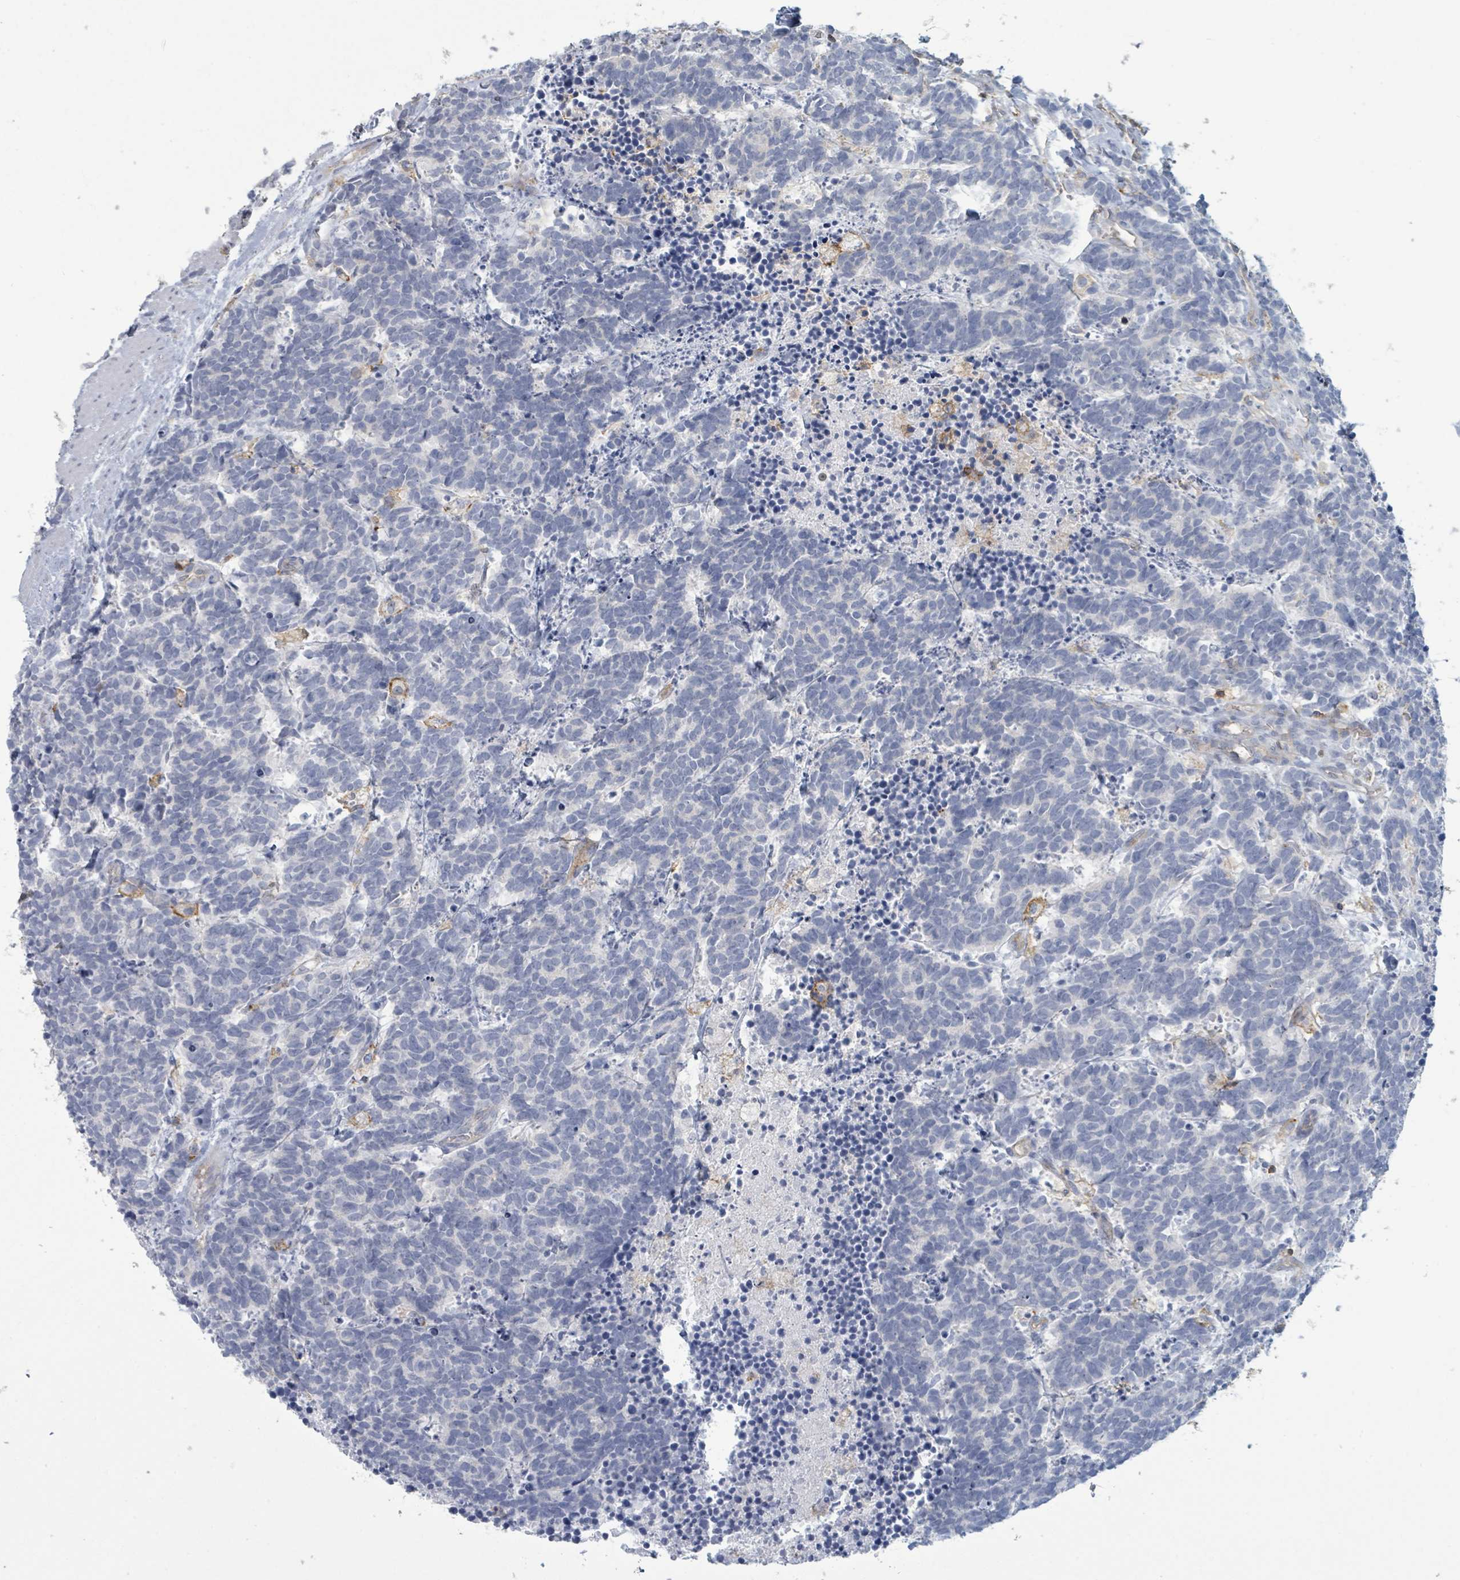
{"staining": {"intensity": "negative", "quantity": "none", "location": "none"}, "tissue": "carcinoid", "cell_type": "Tumor cells", "image_type": "cancer", "snomed": [{"axis": "morphology", "description": "Carcinoma, NOS"}, {"axis": "morphology", "description": "Carcinoid, malignant, NOS"}, {"axis": "topography", "description": "Prostate"}], "caption": "This is an IHC histopathology image of carcinoid. There is no positivity in tumor cells.", "gene": "TNFRSF14", "patient": {"sex": "male", "age": 57}}